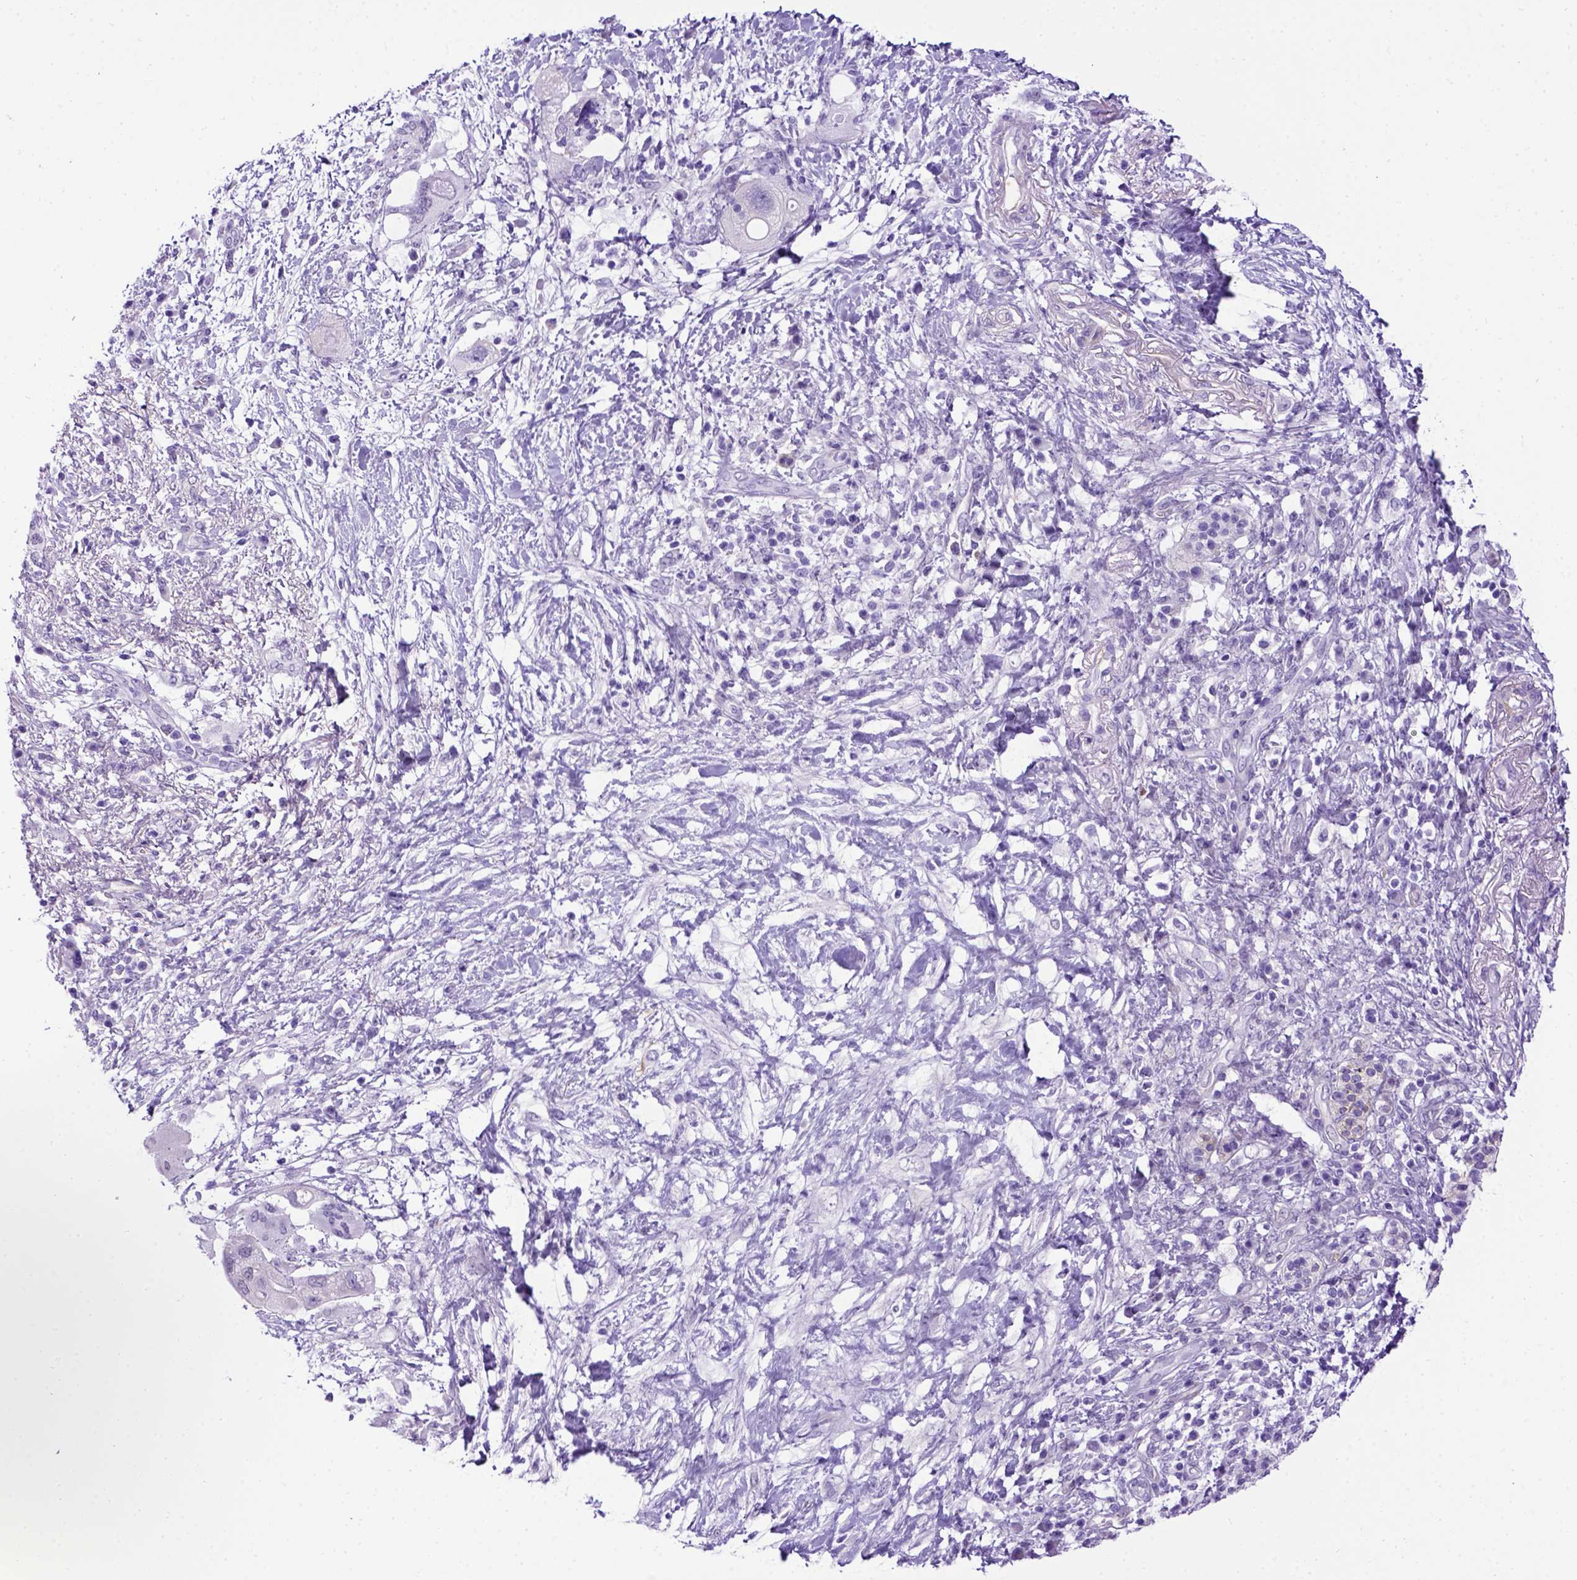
{"staining": {"intensity": "negative", "quantity": "none", "location": "none"}, "tissue": "pancreatic cancer", "cell_type": "Tumor cells", "image_type": "cancer", "snomed": [{"axis": "morphology", "description": "Adenocarcinoma, NOS"}, {"axis": "topography", "description": "Pancreas"}], "caption": "IHC photomicrograph of neoplastic tissue: adenocarcinoma (pancreatic) stained with DAB demonstrates no significant protein staining in tumor cells.", "gene": "ADAM12", "patient": {"sex": "female", "age": 72}}